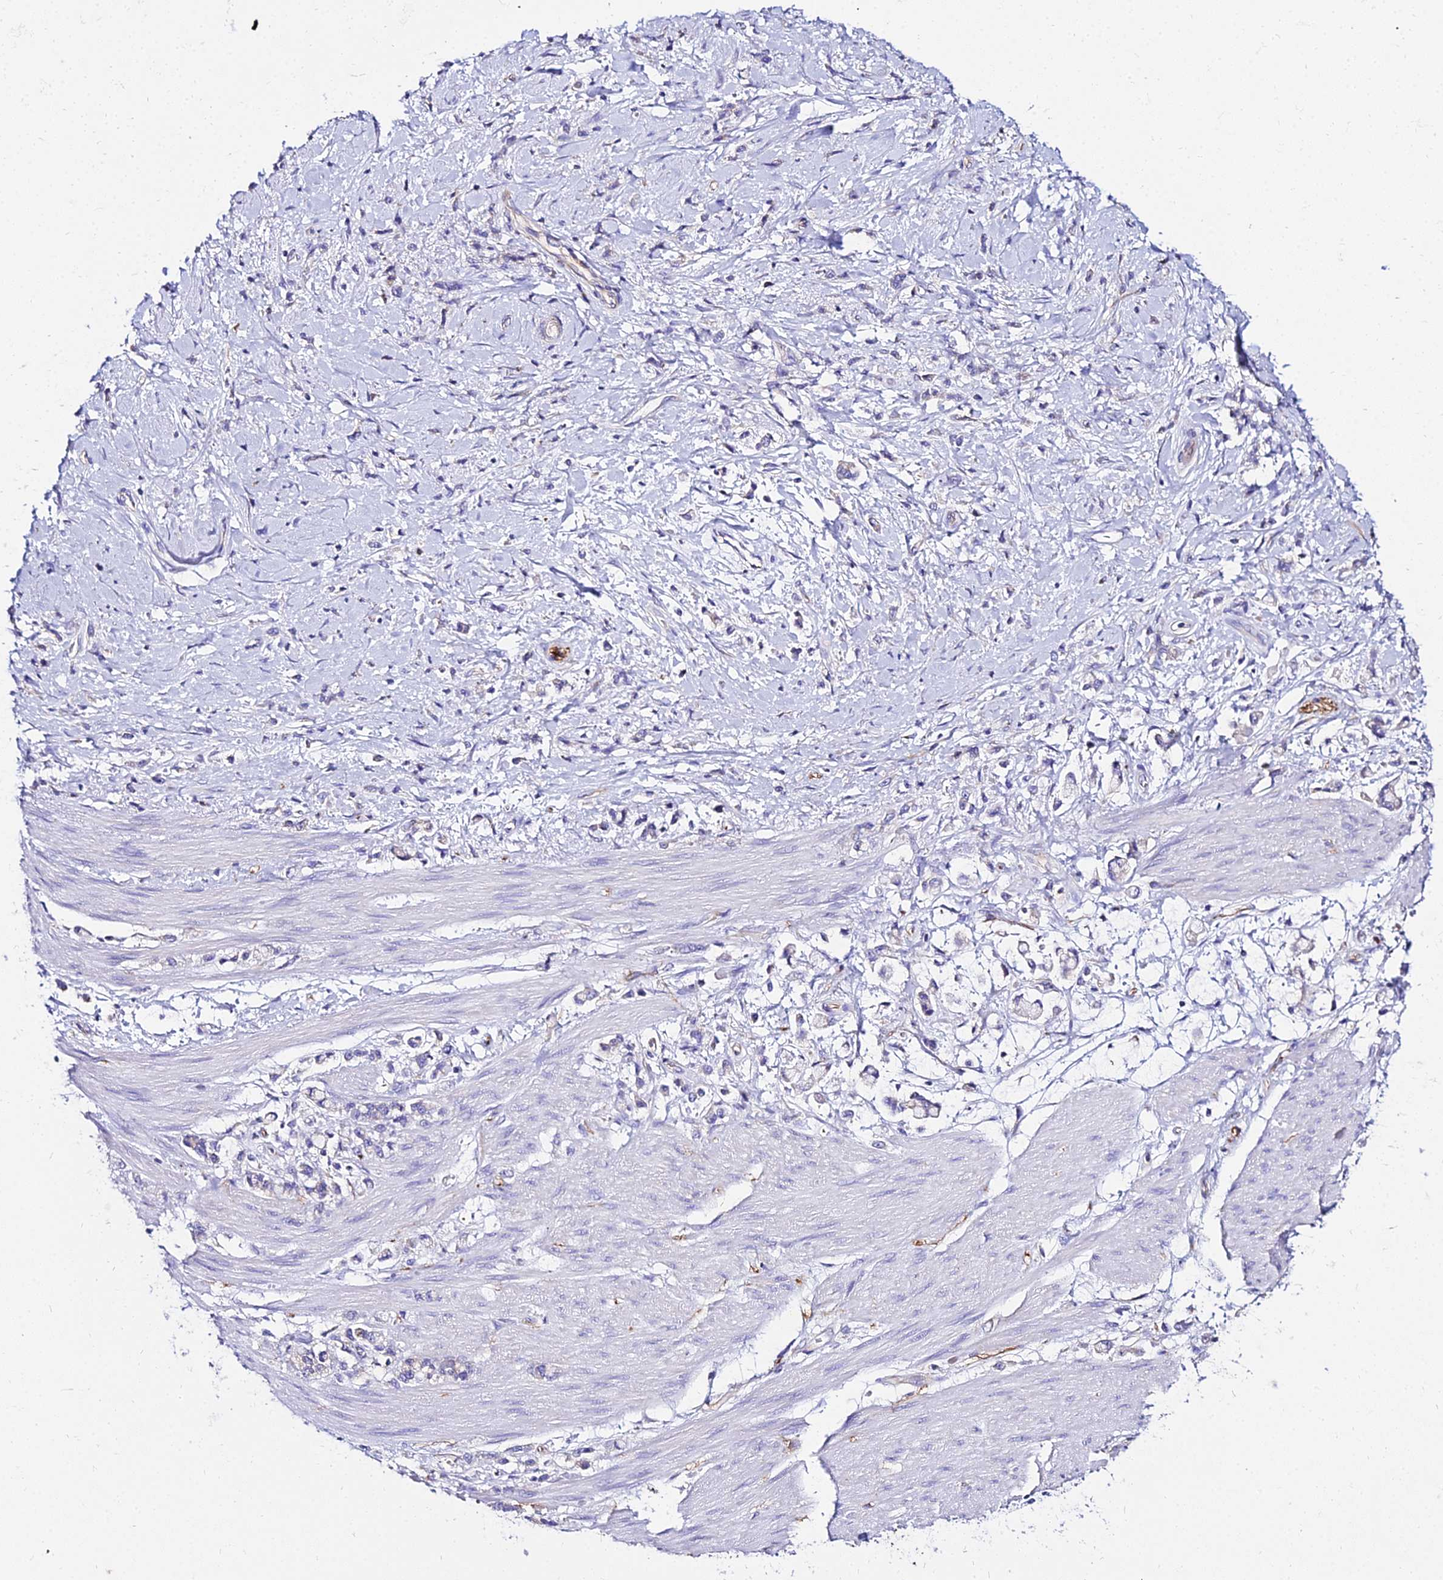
{"staining": {"intensity": "negative", "quantity": "none", "location": "none"}, "tissue": "stomach cancer", "cell_type": "Tumor cells", "image_type": "cancer", "snomed": [{"axis": "morphology", "description": "Adenocarcinoma, NOS"}, {"axis": "topography", "description": "Stomach"}], "caption": "The image displays no significant expression in tumor cells of stomach cancer (adenocarcinoma).", "gene": "TUBA3D", "patient": {"sex": "female", "age": 60}}